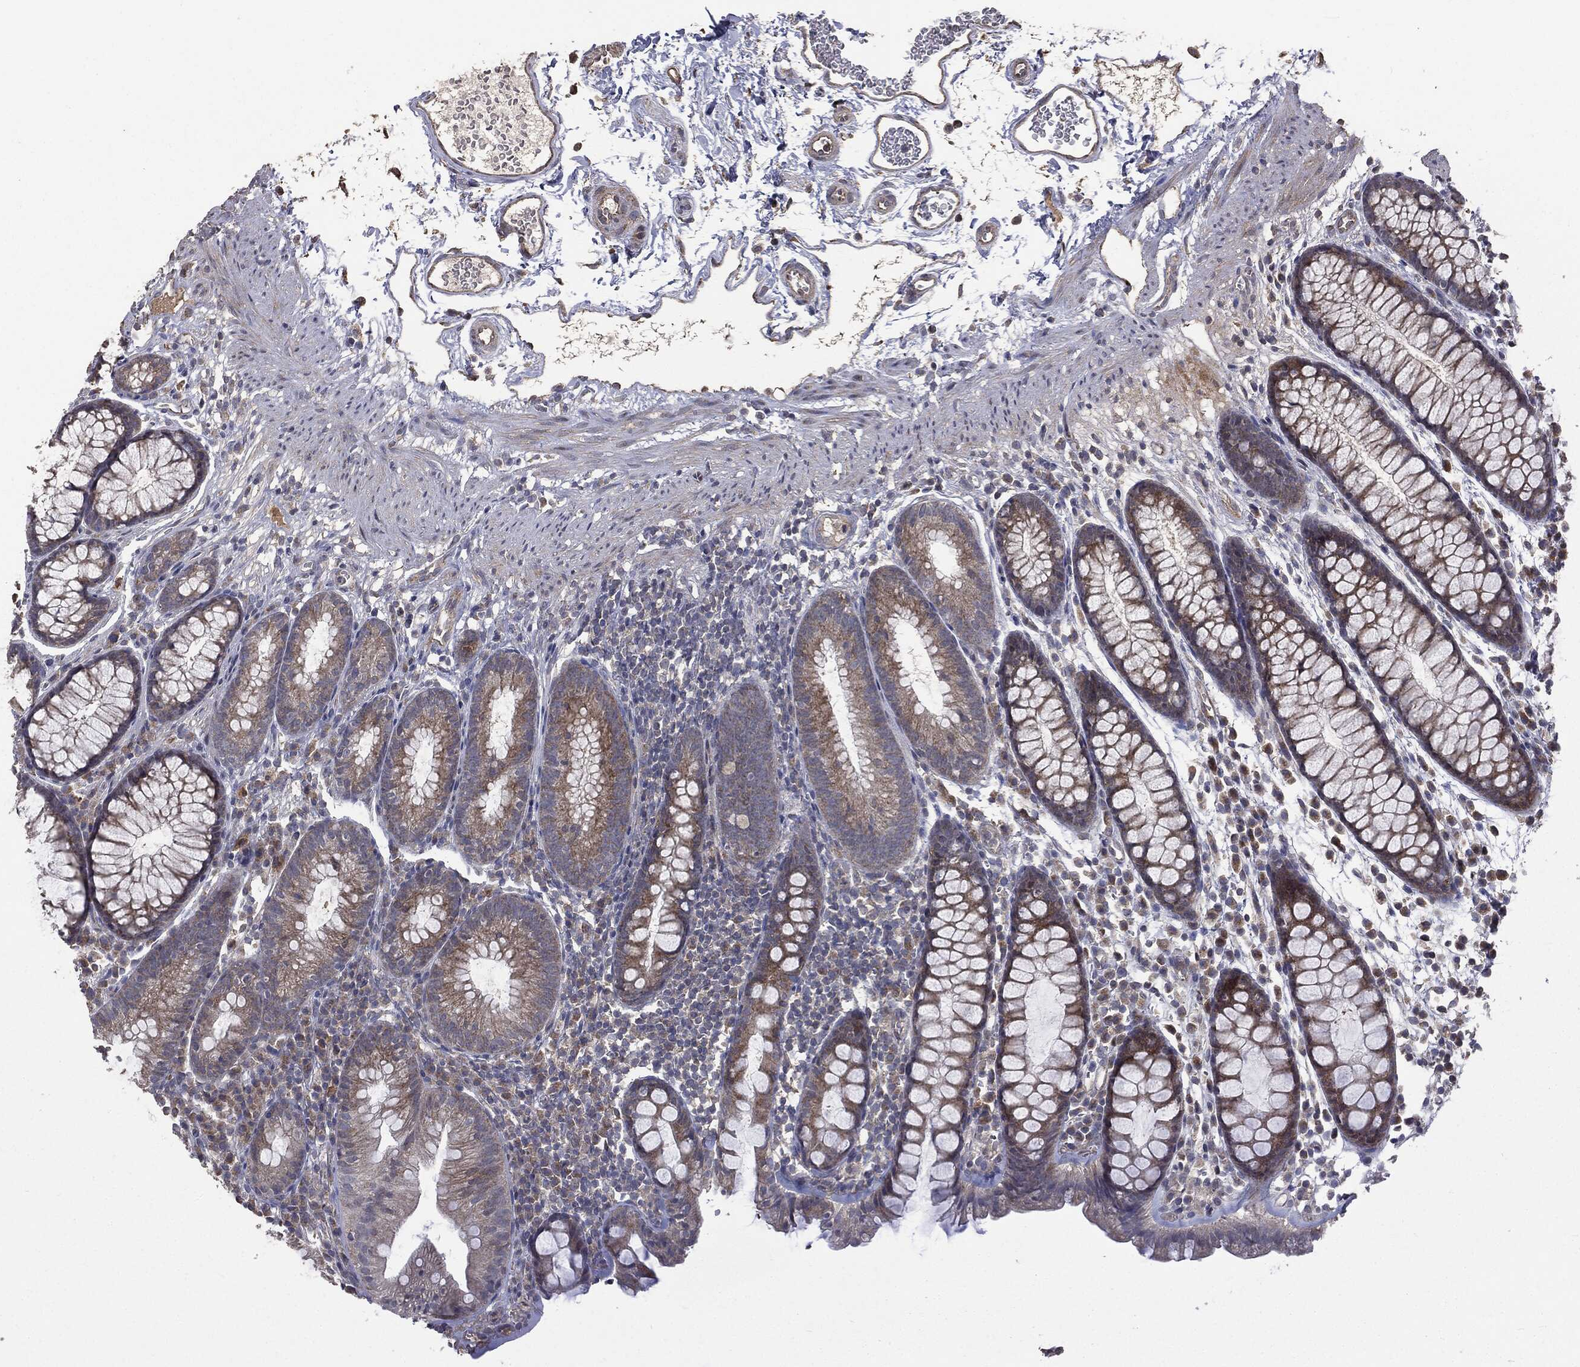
{"staining": {"intensity": "weak", "quantity": ">75%", "location": "cytoplasmic/membranous"}, "tissue": "colon", "cell_type": "Endothelial cells", "image_type": "normal", "snomed": [{"axis": "morphology", "description": "Normal tissue, NOS"}, {"axis": "topography", "description": "Colon"}], "caption": "Brown immunohistochemical staining in normal human colon shows weak cytoplasmic/membranous expression in approximately >75% of endothelial cells.", "gene": "MTOR", "patient": {"sex": "male", "age": 76}}